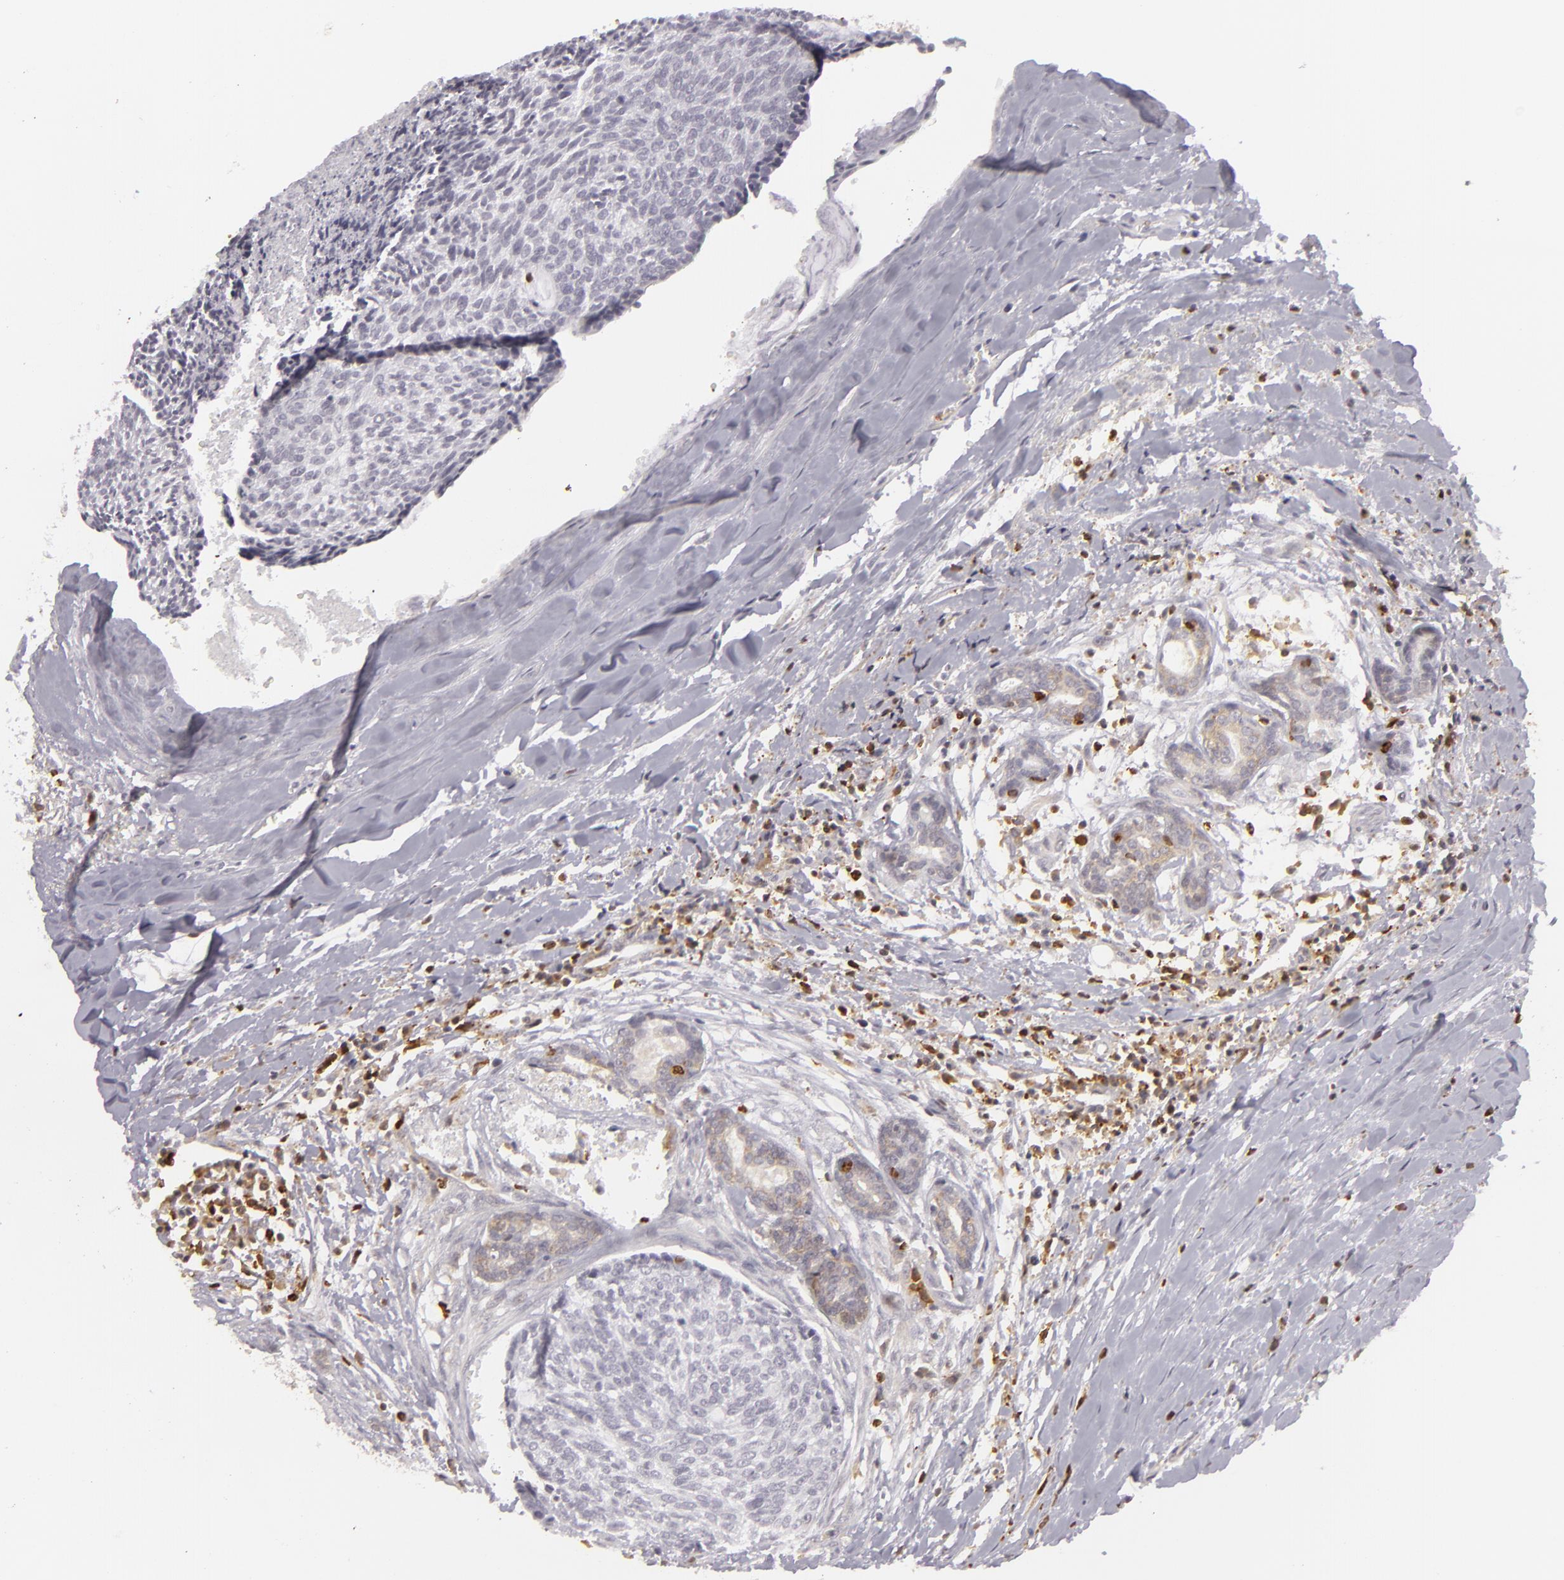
{"staining": {"intensity": "negative", "quantity": "none", "location": "none"}, "tissue": "head and neck cancer", "cell_type": "Tumor cells", "image_type": "cancer", "snomed": [{"axis": "morphology", "description": "Squamous cell carcinoma, NOS"}, {"axis": "topography", "description": "Salivary gland"}, {"axis": "topography", "description": "Head-Neck"}], "caption": "The micrograph shows no staining of tumor cells in squamous cell carcinoma (head and neck).", "gene": "APOBEC3G", "patient": {"sex": "male", "age": 70}}